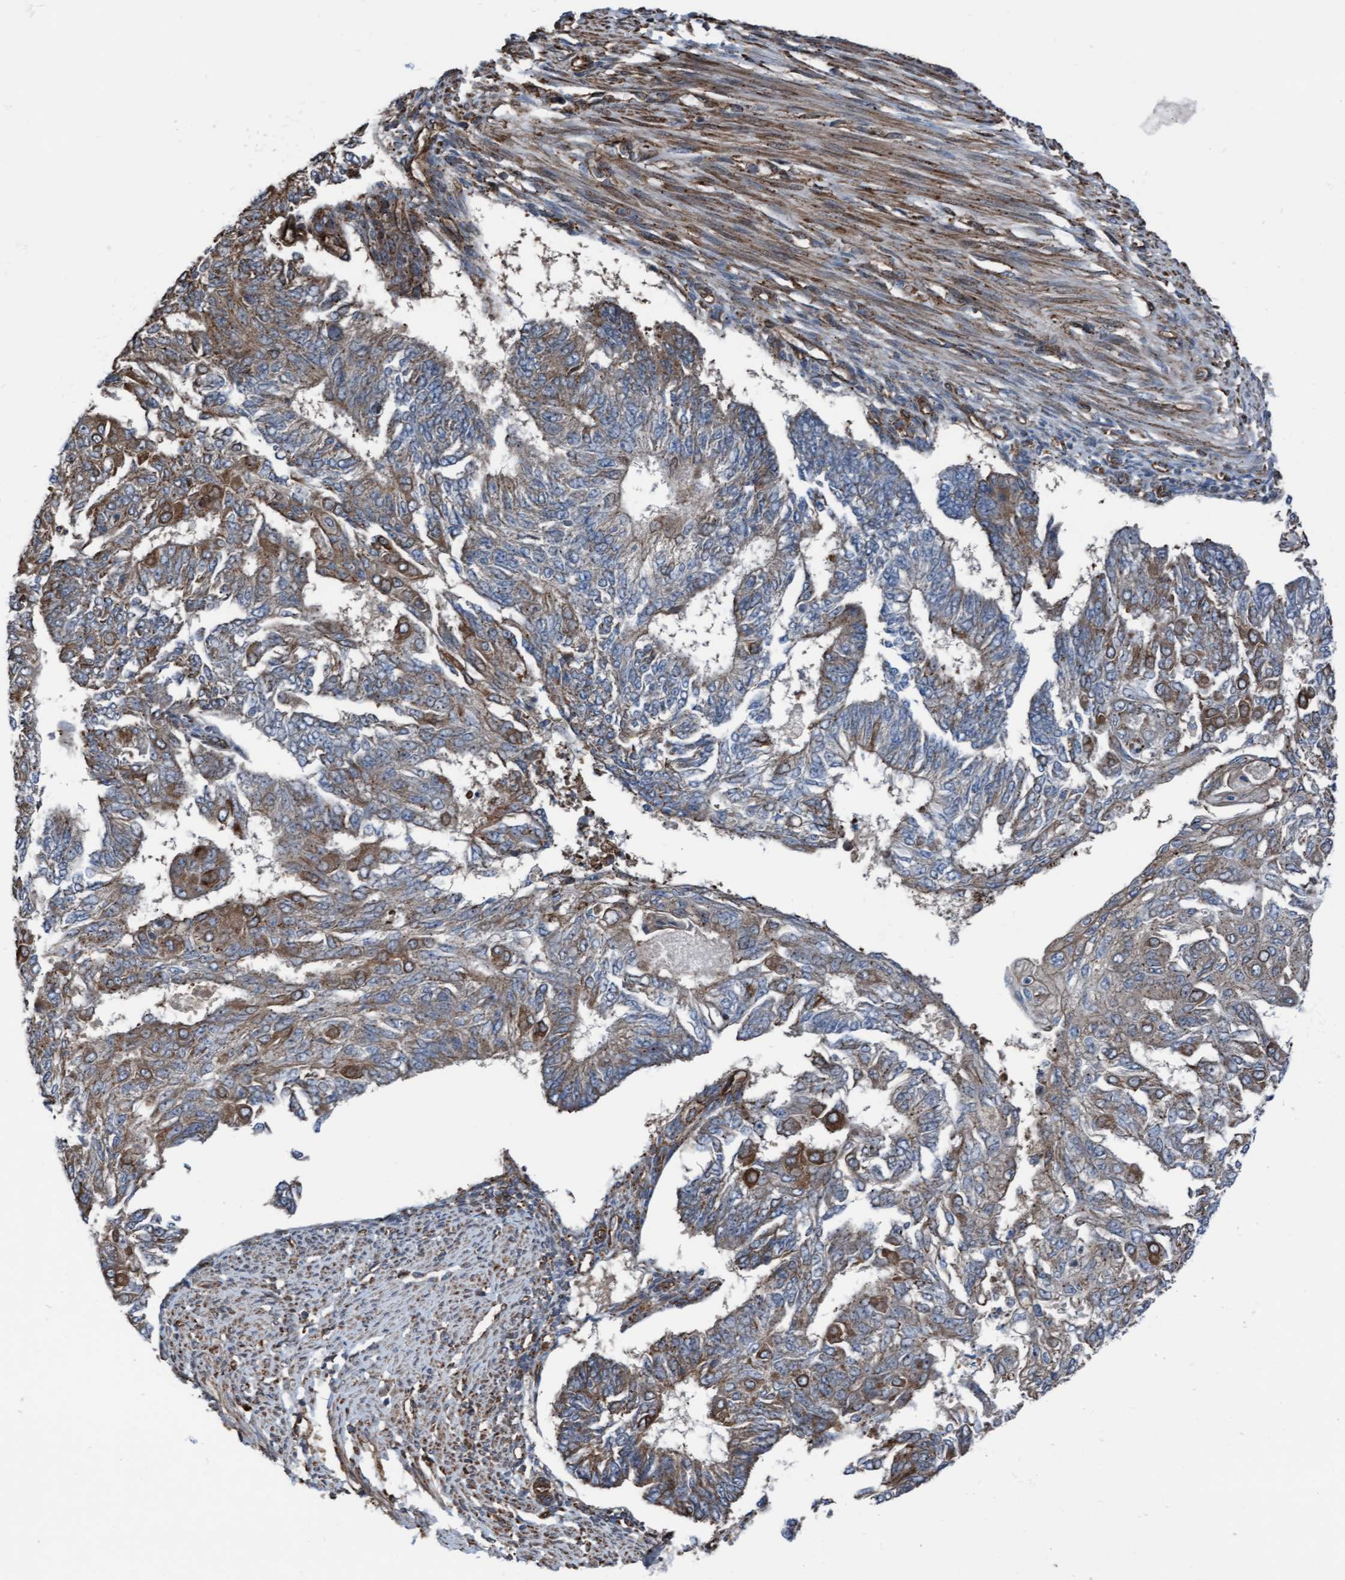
{"staining": {"intensity": "moderate", "quantity": "25%-75%", "location": "cytoplasmic/membranous"}, "tissue": "endometrial cancer", "cell_type": "Tumor cells", "image_type": "cancer", "snomed": [{"axis": "morphology", "description": "Adenocarcinoma, NOS"}, {"axis": "topography", "description": "Endometrium"}], "caption": "Endometrial cancer (adenocarcinoma) stained with IHC reveals moderate cytoplasmic/membranous positivity in approximately 25%-75% of tumor cells.", "gene": "RAP1GAP2", "patient": {"sex": "female", "age": 32}}